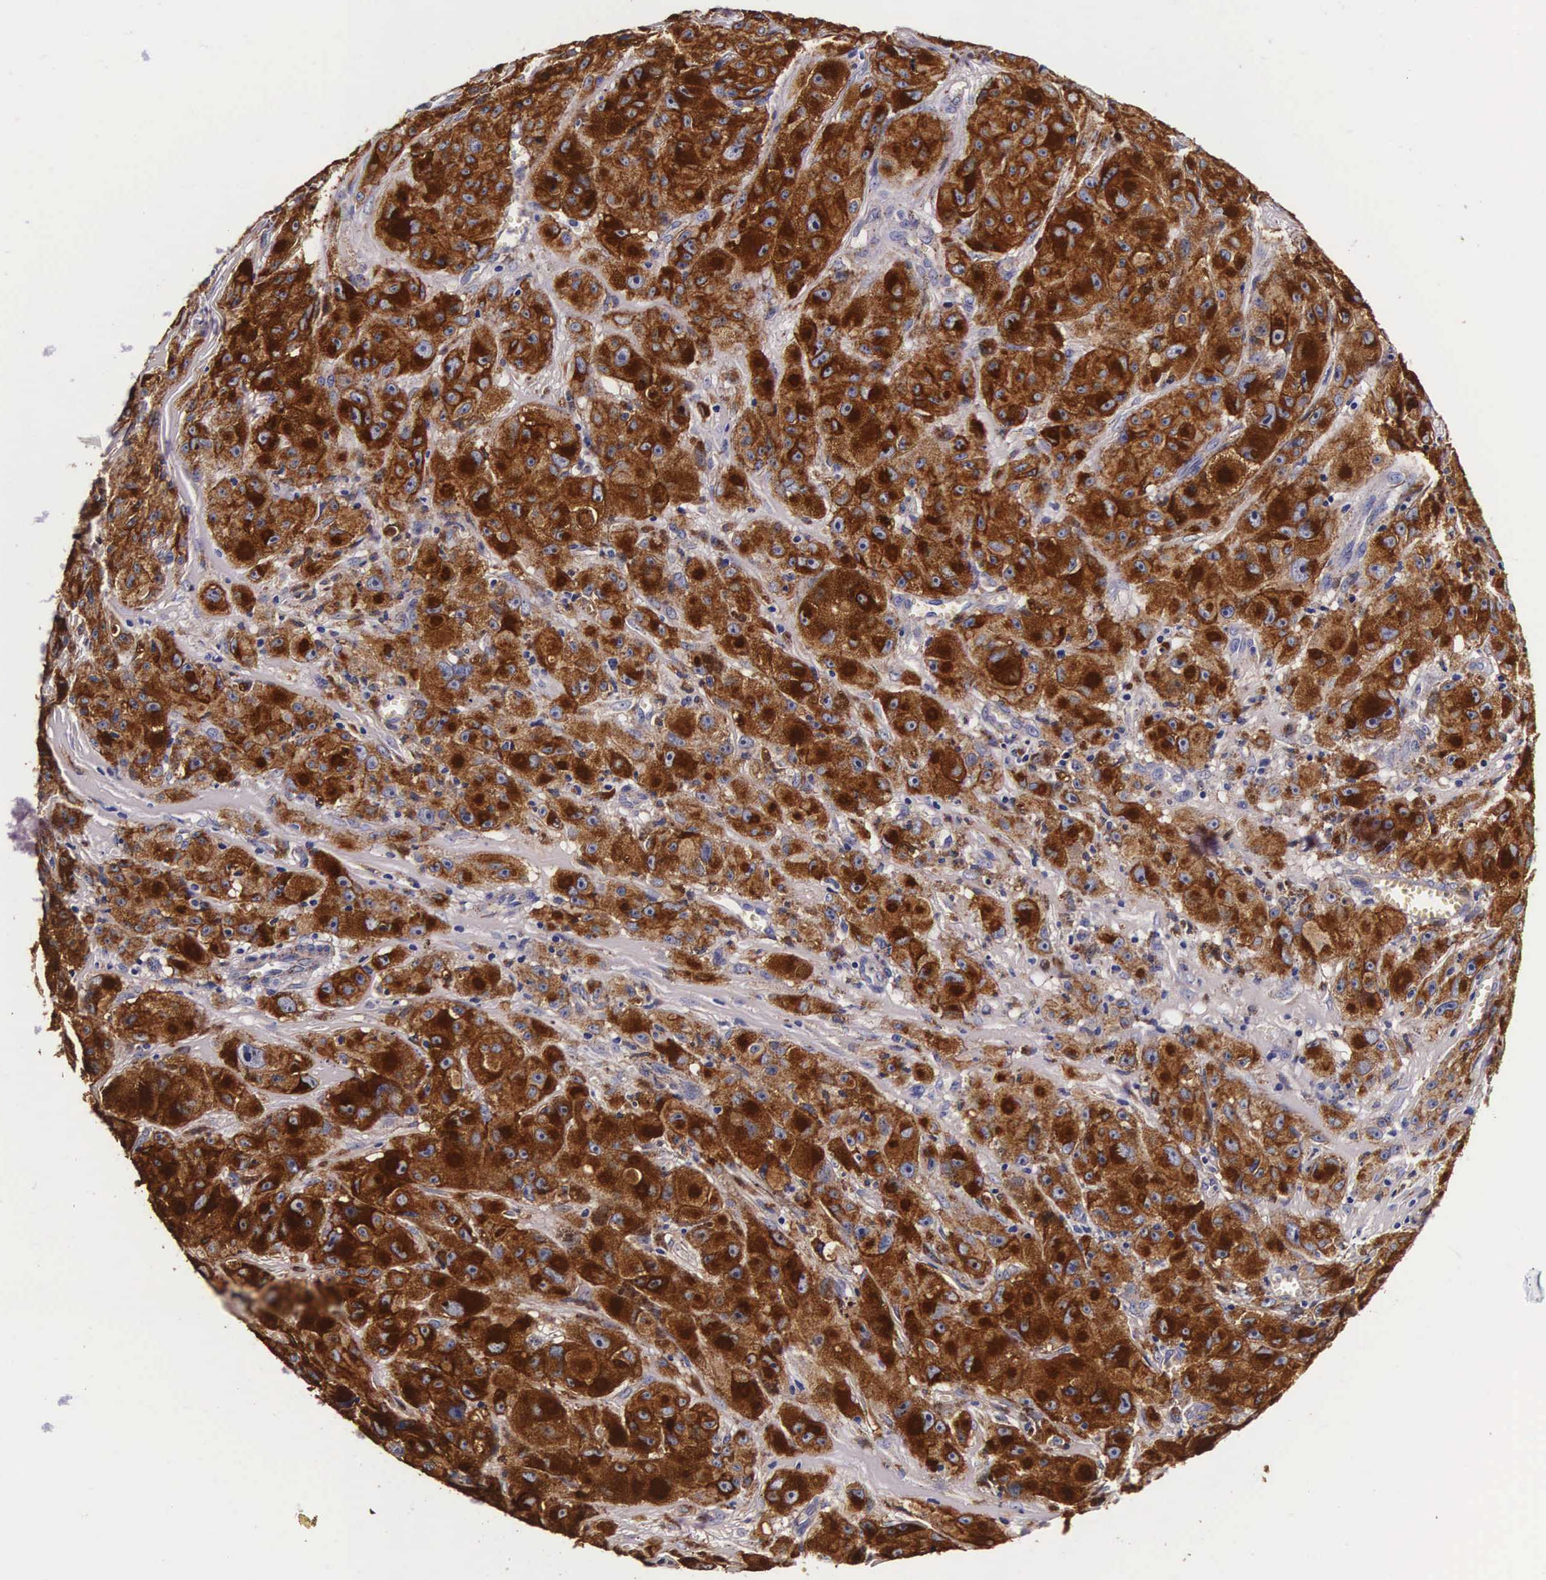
{"staining": {"intensity": "strong", "quantity": ">75%", "location": "cytoplasmic/membranous"}, "tissue": "melanoma", "cell_type": "Tumor cells", "image_type": "cancer", "snomed": [{"axis": "morphology", "description": "Malignant melanoma, NOS"}, {"axis": "topography", "description": "Skin"}], "caption": "The micrograph demonstrates staining of melanoma, revealing strong cytoplasmic/membranous protein positivity (brown color) within tumor cells.", "gene": "CTSB", "patient": {"sex": "male", "age": 56}}